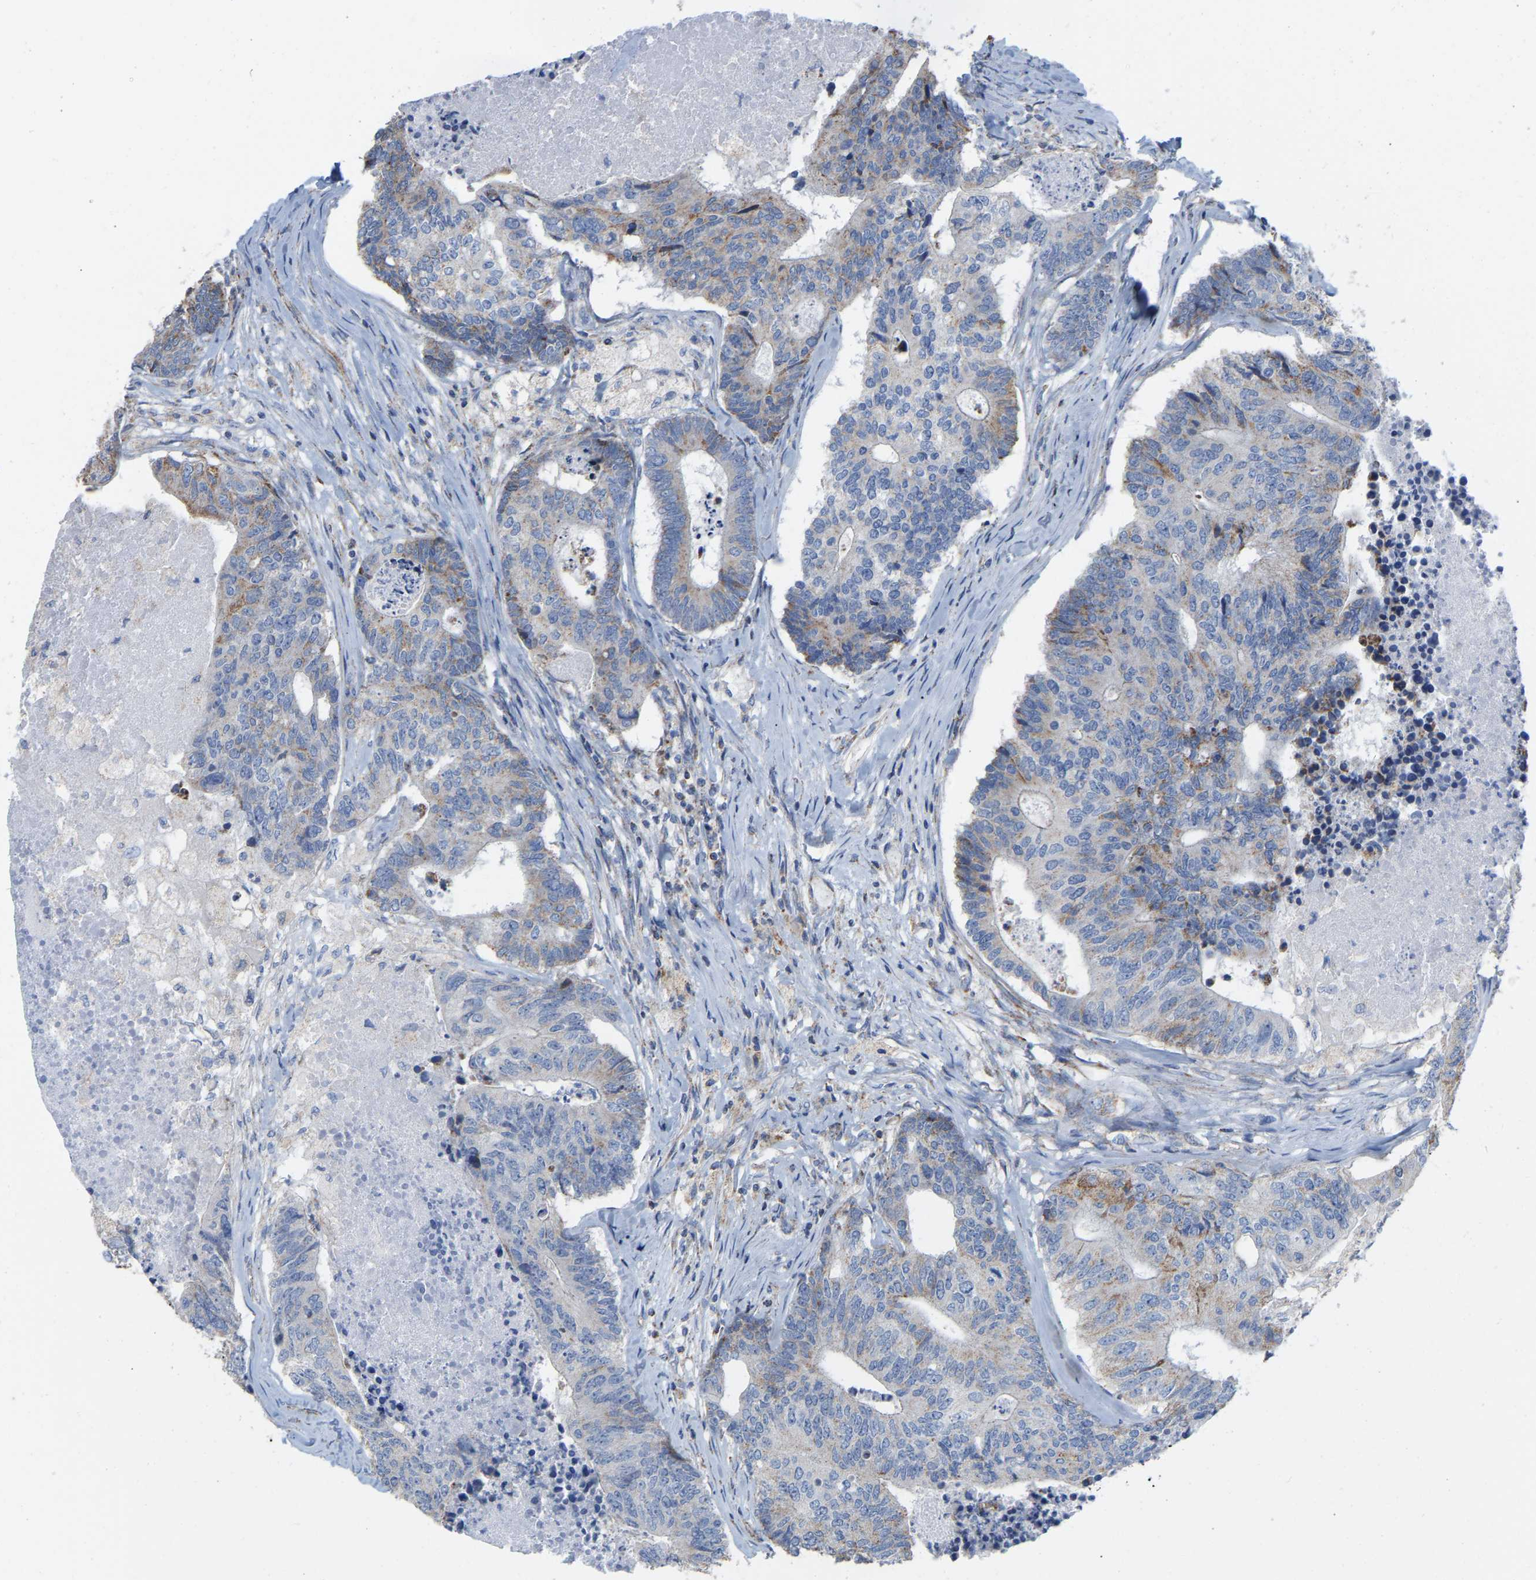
{"staining": {"intensity": "moderate", "quantity": "<25%", "location": "cytoplasmic/membranous"}, "tissue": "colorectal cancer", "cell_type": "Tumor cells", "image_type": "cancer", "snomed": [{"axis": "morphology", "description": "Adenocarcinoma, NOS"}, {"axis": "topography", "description": "Colon"}], "caption": "Moderate cytoplasmic/membranous protein positivity is identified in about <25% of tumor cells in colorectal cancer.", "gene": "CBLB", "patient": {"sex": "female", "age": 67}}